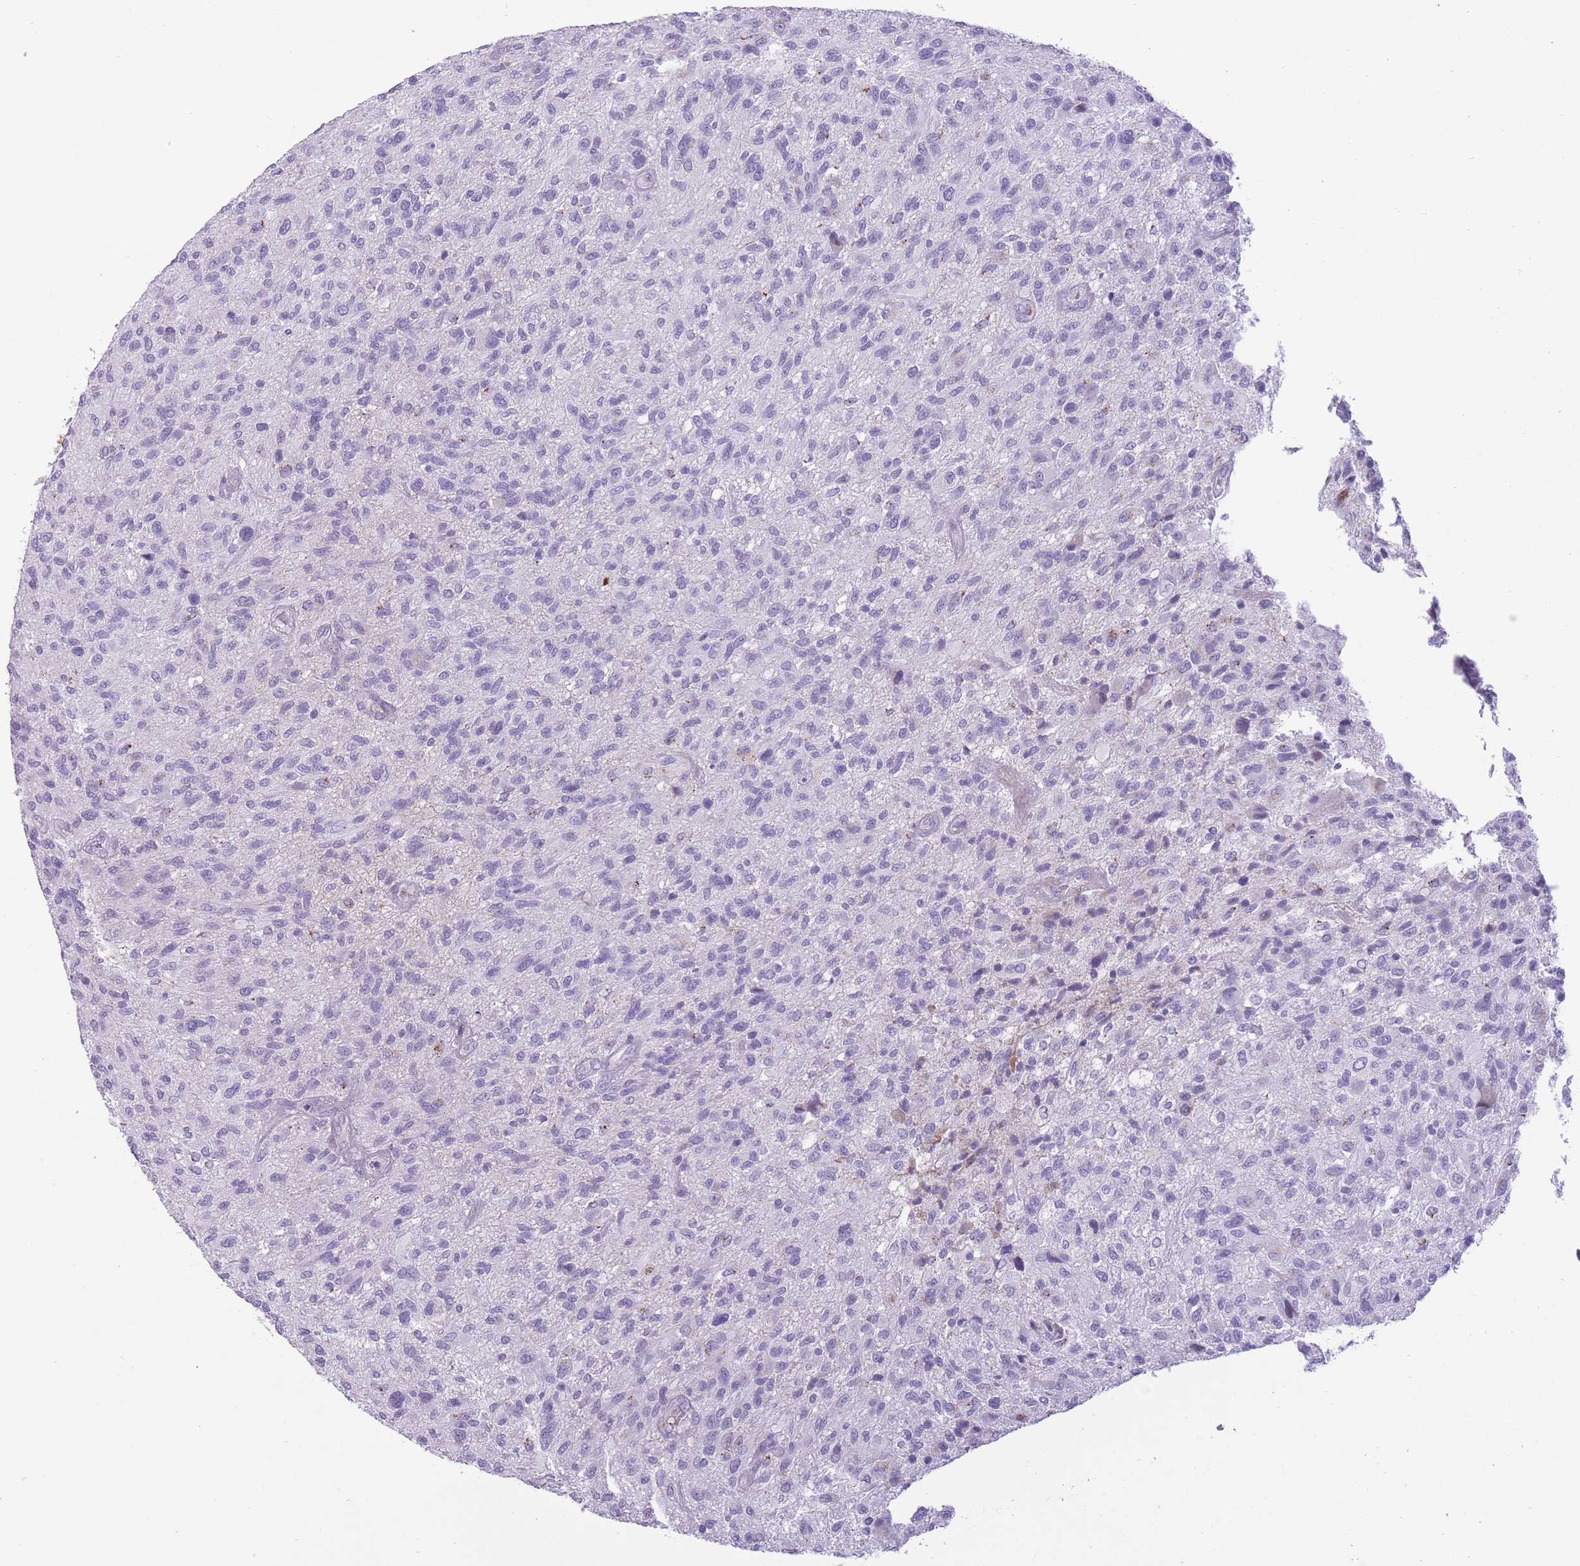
{"staining": {"intensity": "negative", "quantity": "none", "location": "none"}, "tissue": "glioma", "cell_type": "Tumor cells", "image_type": "cancer", "snomed": [{"axis": "morphology", "description": "Glioma, malignant, High grade"}, {"axis": "topography", "description": "Brain"}], "caption": "Glioma was stained to show a protein in brown. There is no significant positivity in tumor cells.", "gene": "B4GALT2", "patient": {"sex": "male", "age": 47}}